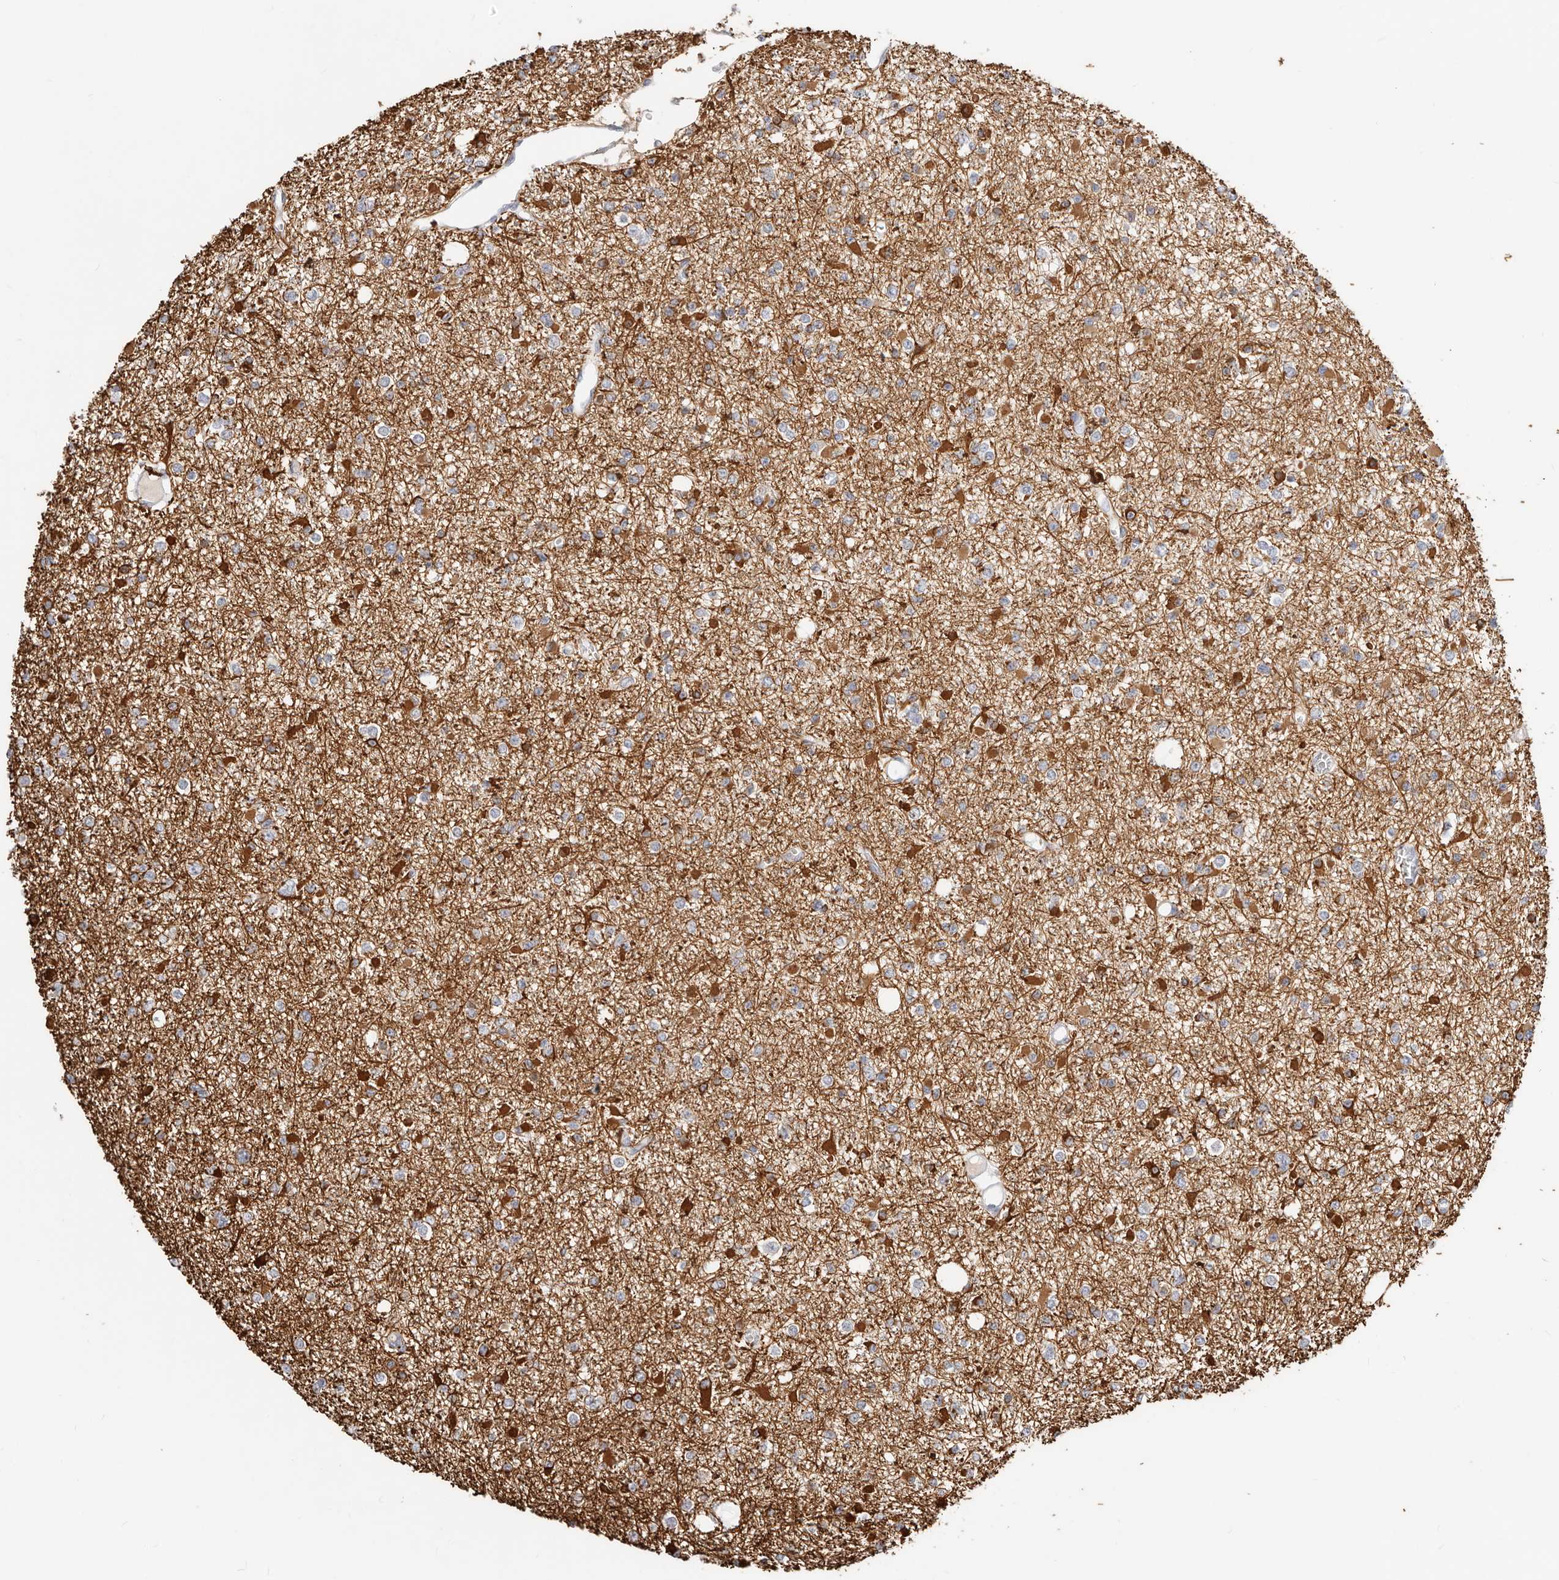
{"staining": {"intensity": "weak", "quantity": "<25%", "location": "cytoplasmic/membranous"}, "tissue": "glioma", "cell_type": "Tumor cells", "image_type": "cancer", "snomed": [{"axis": "morphology", "description": "Glioma, malignant, Low grade"}, {"axis": "topography", "description": "Brain"}], "caption": "Glioma was stained to show a protein in brown. There is no significant positivity in tumor cells.", "gene": "ASCL1", "patient": {"sex": "female", "age": 22}}